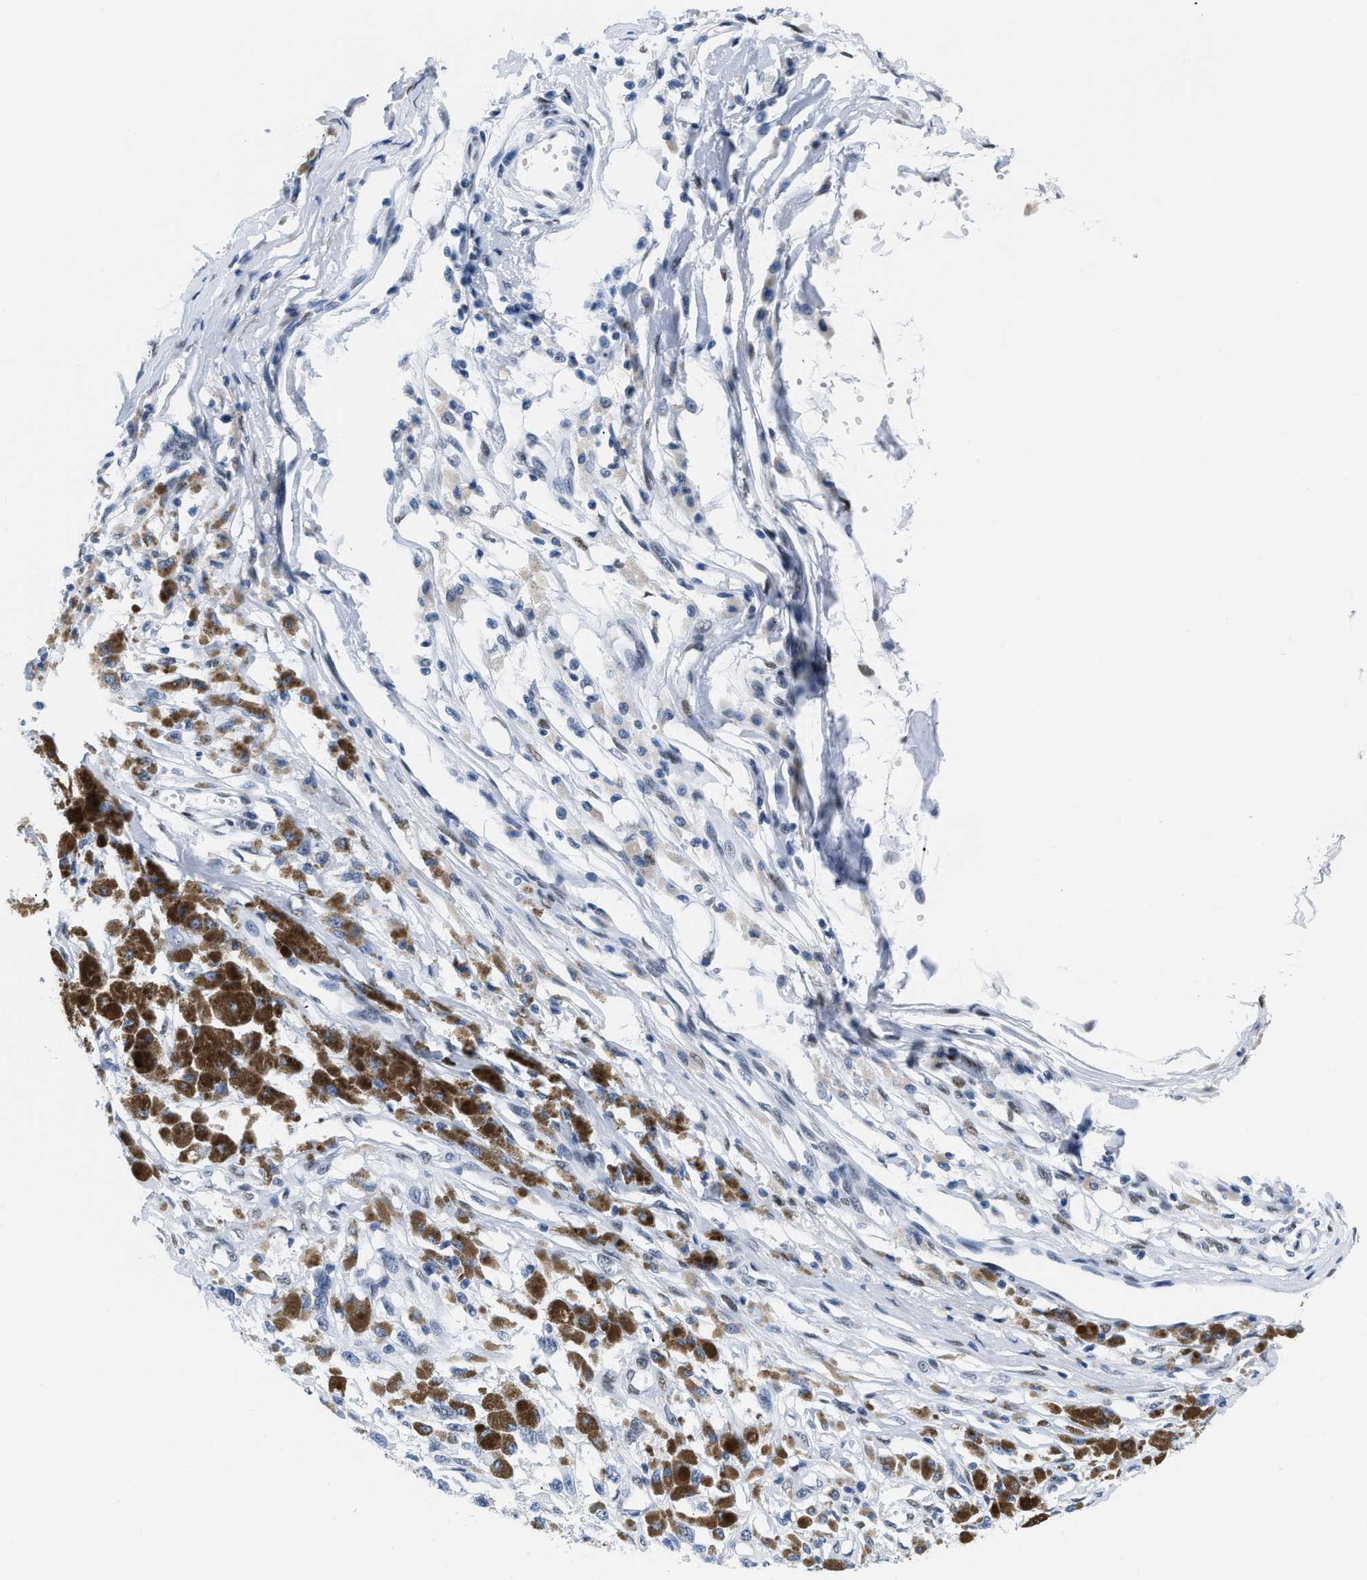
{"staining": {"intensity": "negative", "quantity": "none", "location": "none"}, "tissue": "melanoma", "cell_type": "Tumor cells", "image_type": "cancer", "snomed": [{"axis": "morphology", "description": "Malignant melanoma, Metastatic site"}, {"axis": "topography", "description": "Lymph node"}], "caption": "Malignant melanoma (metastatic site) stained for a protein using IHC exhibits no staining tumor cells.", "gene": "CTBP1", "patient": {"sex": "male", "age": 59}}